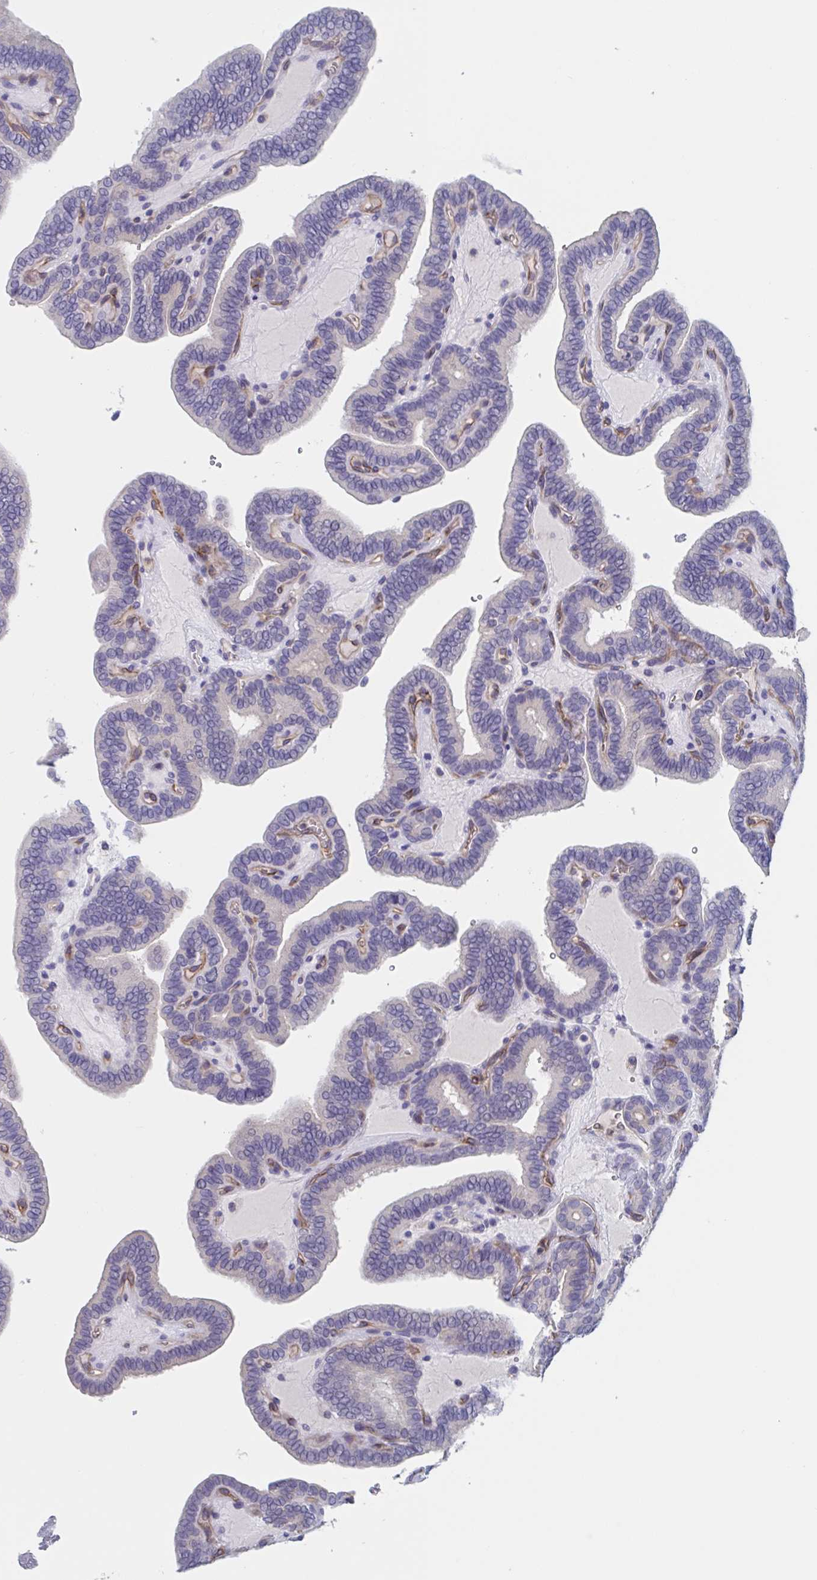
{"staining": {"intensity": "negative", "quantity": "none", "location": "none"}, "tissue": "thyroid cancer", "cell_type": "Tumor cells", "image_type": "cancer", "snomed": [{"axis": "morphology", "description": "Papillary adenocarcinoma, NOS"}, {"axis": "topography", "description": "Thyroid gland"}], "caption": "This is an IHC micrograph of papillary adenocarcinoma (thyroid). There is no positivity in tumor cells.", "gene": "ST14", "patient": {"sex": "female", "age": 21}}